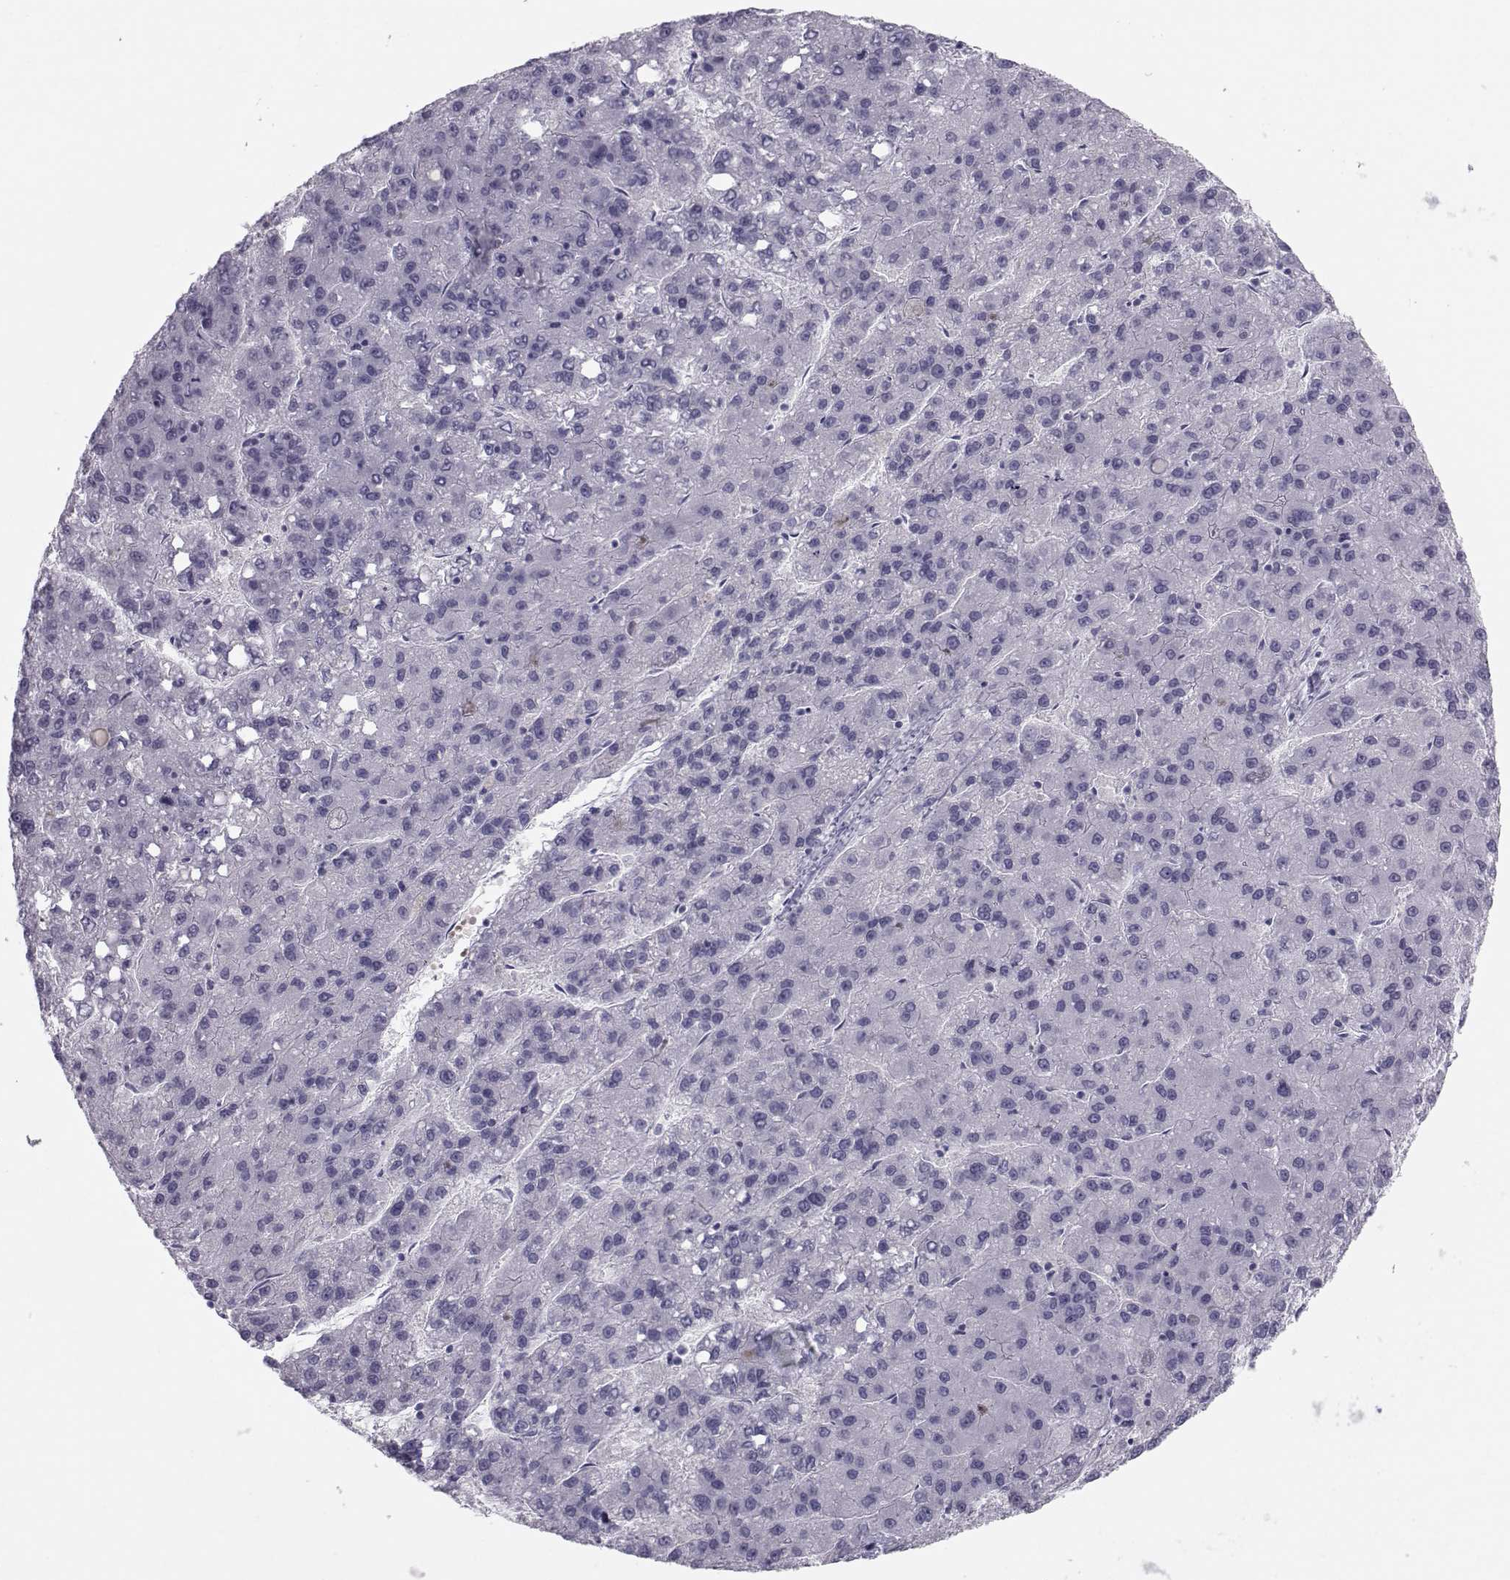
{"staining": {"intensity": "negative", "quantity": "none", "location": "none"}, "tissue": "liver cancer", "cell_type": "Tumor cells", "image_type": "cancer", "snomed": [{"axis": "morphology", "description": "Carcinoma, Hepatocellular, NOS"}, {"axis": "topography", "description": "Liver"}], "caption": "This histopathology image is of liver cancer stained with immunohistochemistry (IHC) to label a protein in brown with the nuclei are counter-stained blue. There is no expression in tumor cells. (DAB (3,3'-diaminobenzidine) immunohistochemistry with hematoxylin counter stain).", "gene": "GARIN3", "patient": {"sex": "female", "age": 82}}